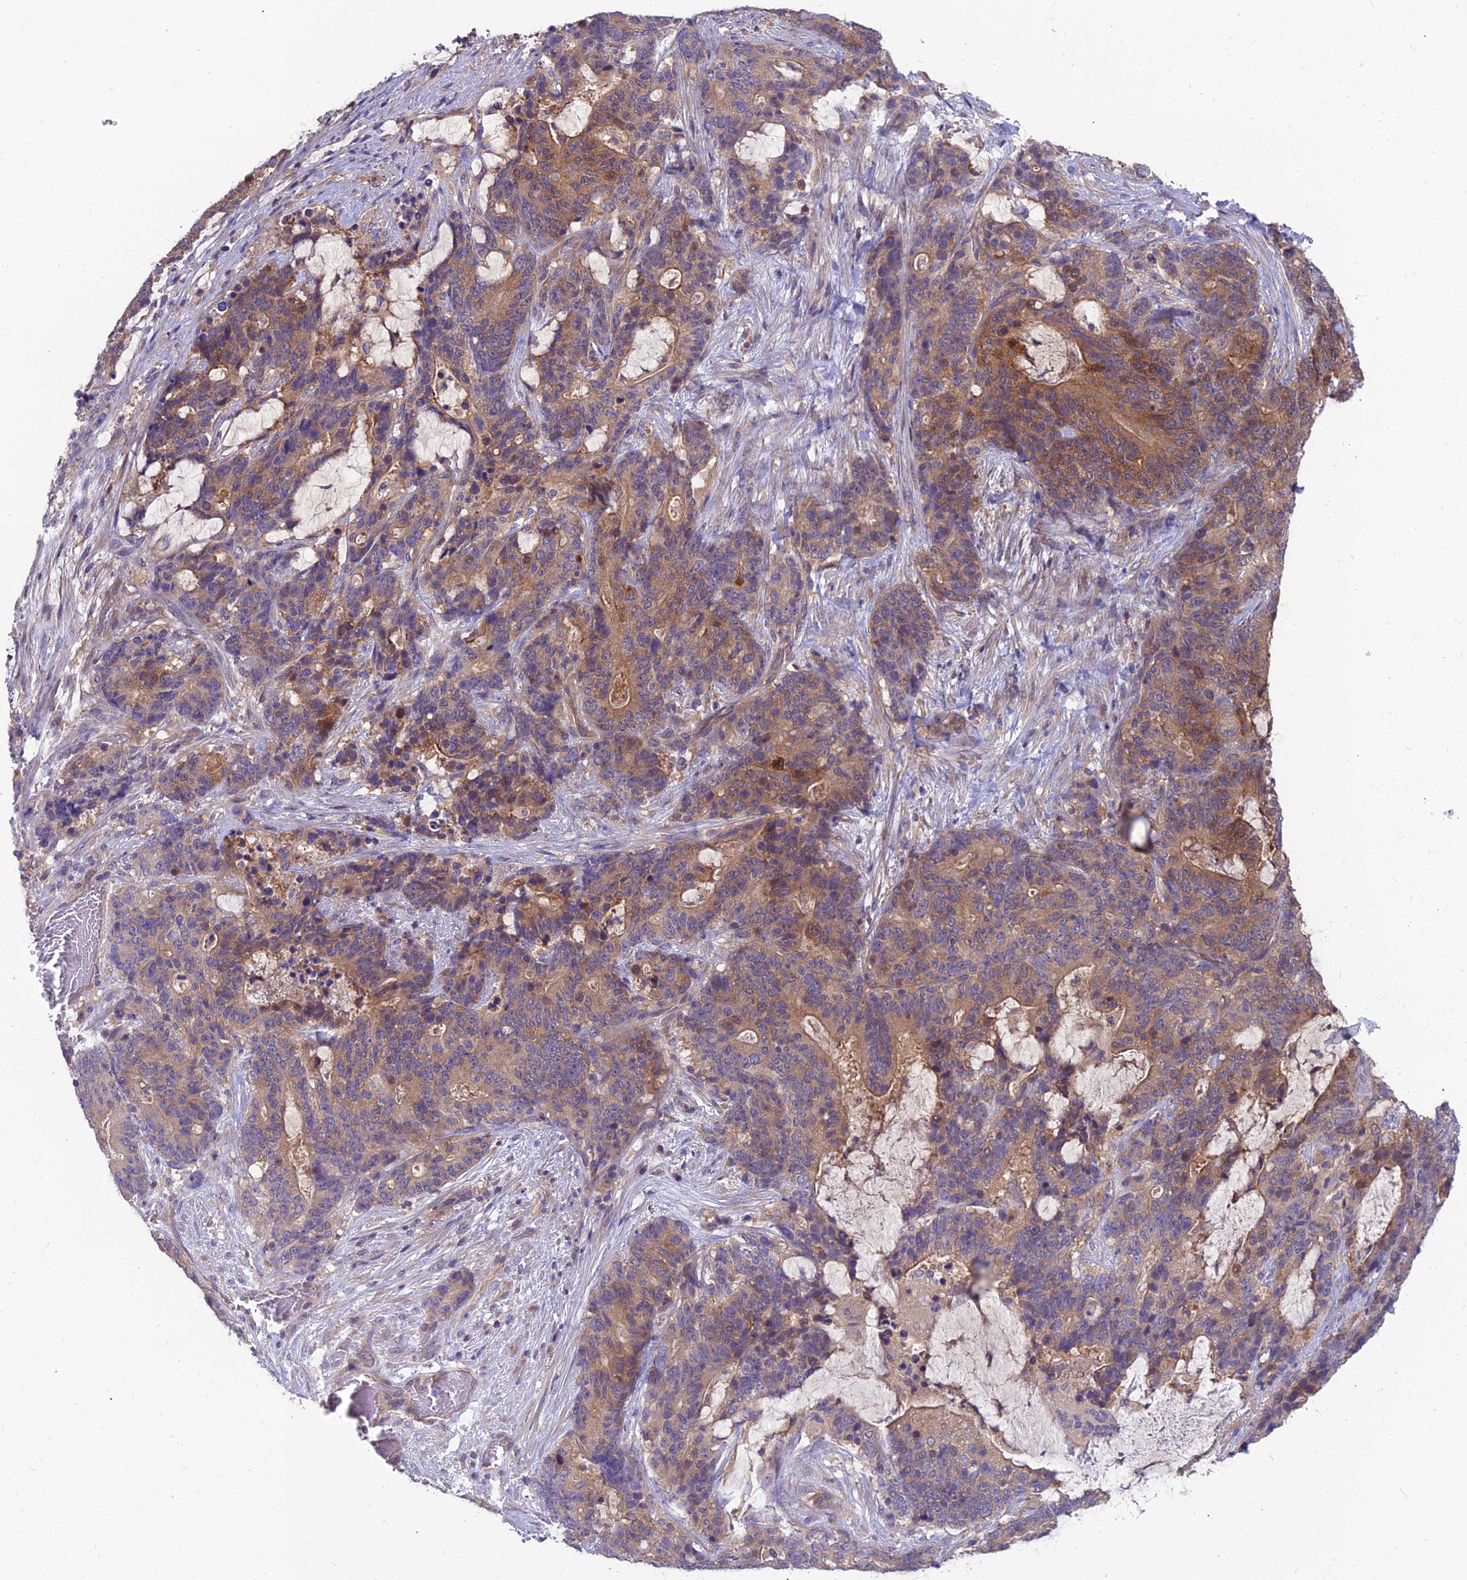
{"staining": {"intensity": "moderate", "quantity": "25%-75%", "location": "cytoplasmic/membranous"}, "tissue": "stomach cancer", "cell_type": "Tumor cells", "image_type": "cancer", "snomed": [{"axis": "morphology", "description": "Normal tissue, NOS"}, {"axis": "morphology", "description": "Adenocarcinoma, NOS"}, {"axis": "topography", "description": "Stomach"}], "caption": "Stomach cancer (adenocarcinoma) stained with IHC exhibits moderate cytoplasmic/membranous positivity in about 25%-75% of tumor cells.", "gene": "MVD", "patient": {"sex": "female", "age": 64}}